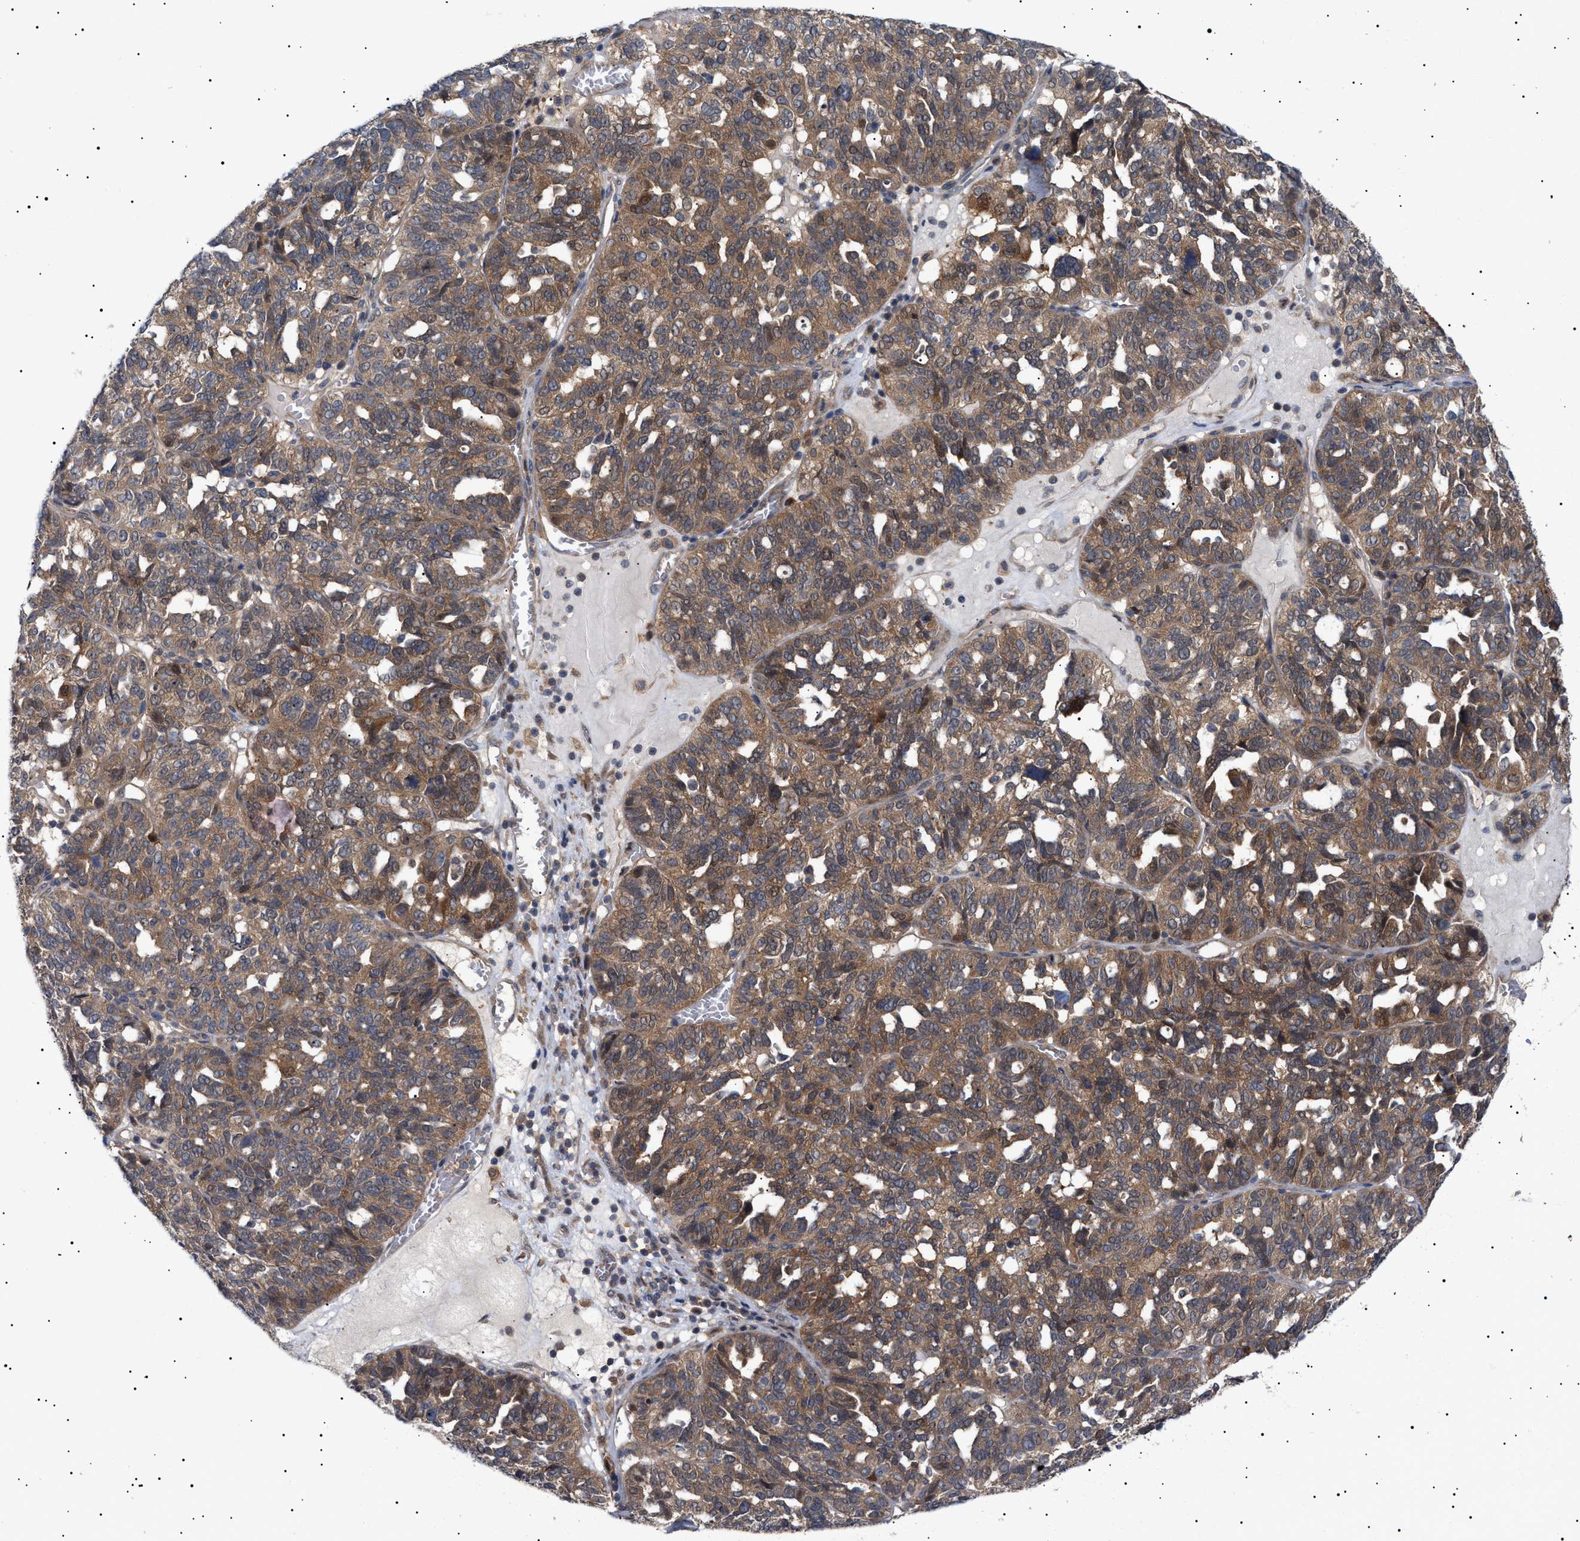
{"staining": {"intensity": "moderate", "quantity": ">75%", "location": "cytoplasmic/membranous"}, "tissue": "ovarian cancer", "cell_type": "Tumor cells", "image_type": "cancer", "snomed": [{"axis": "morphology", "description": "Cystadenocarcinoma, serous, NOS"}, {"axis": "topography", "description": "Ovary"}], "caption": "This image demonstrates ovarian cancer stained with immunohistochemistry (IHC) to label a protein in brown. The cytoplasmic/membranous of tumor cells show moderate positivity for the protein. Nuclei are counter-stained blue.", "gene": "NPLOC4", "patient": {"sex": "female", "age": 59}}